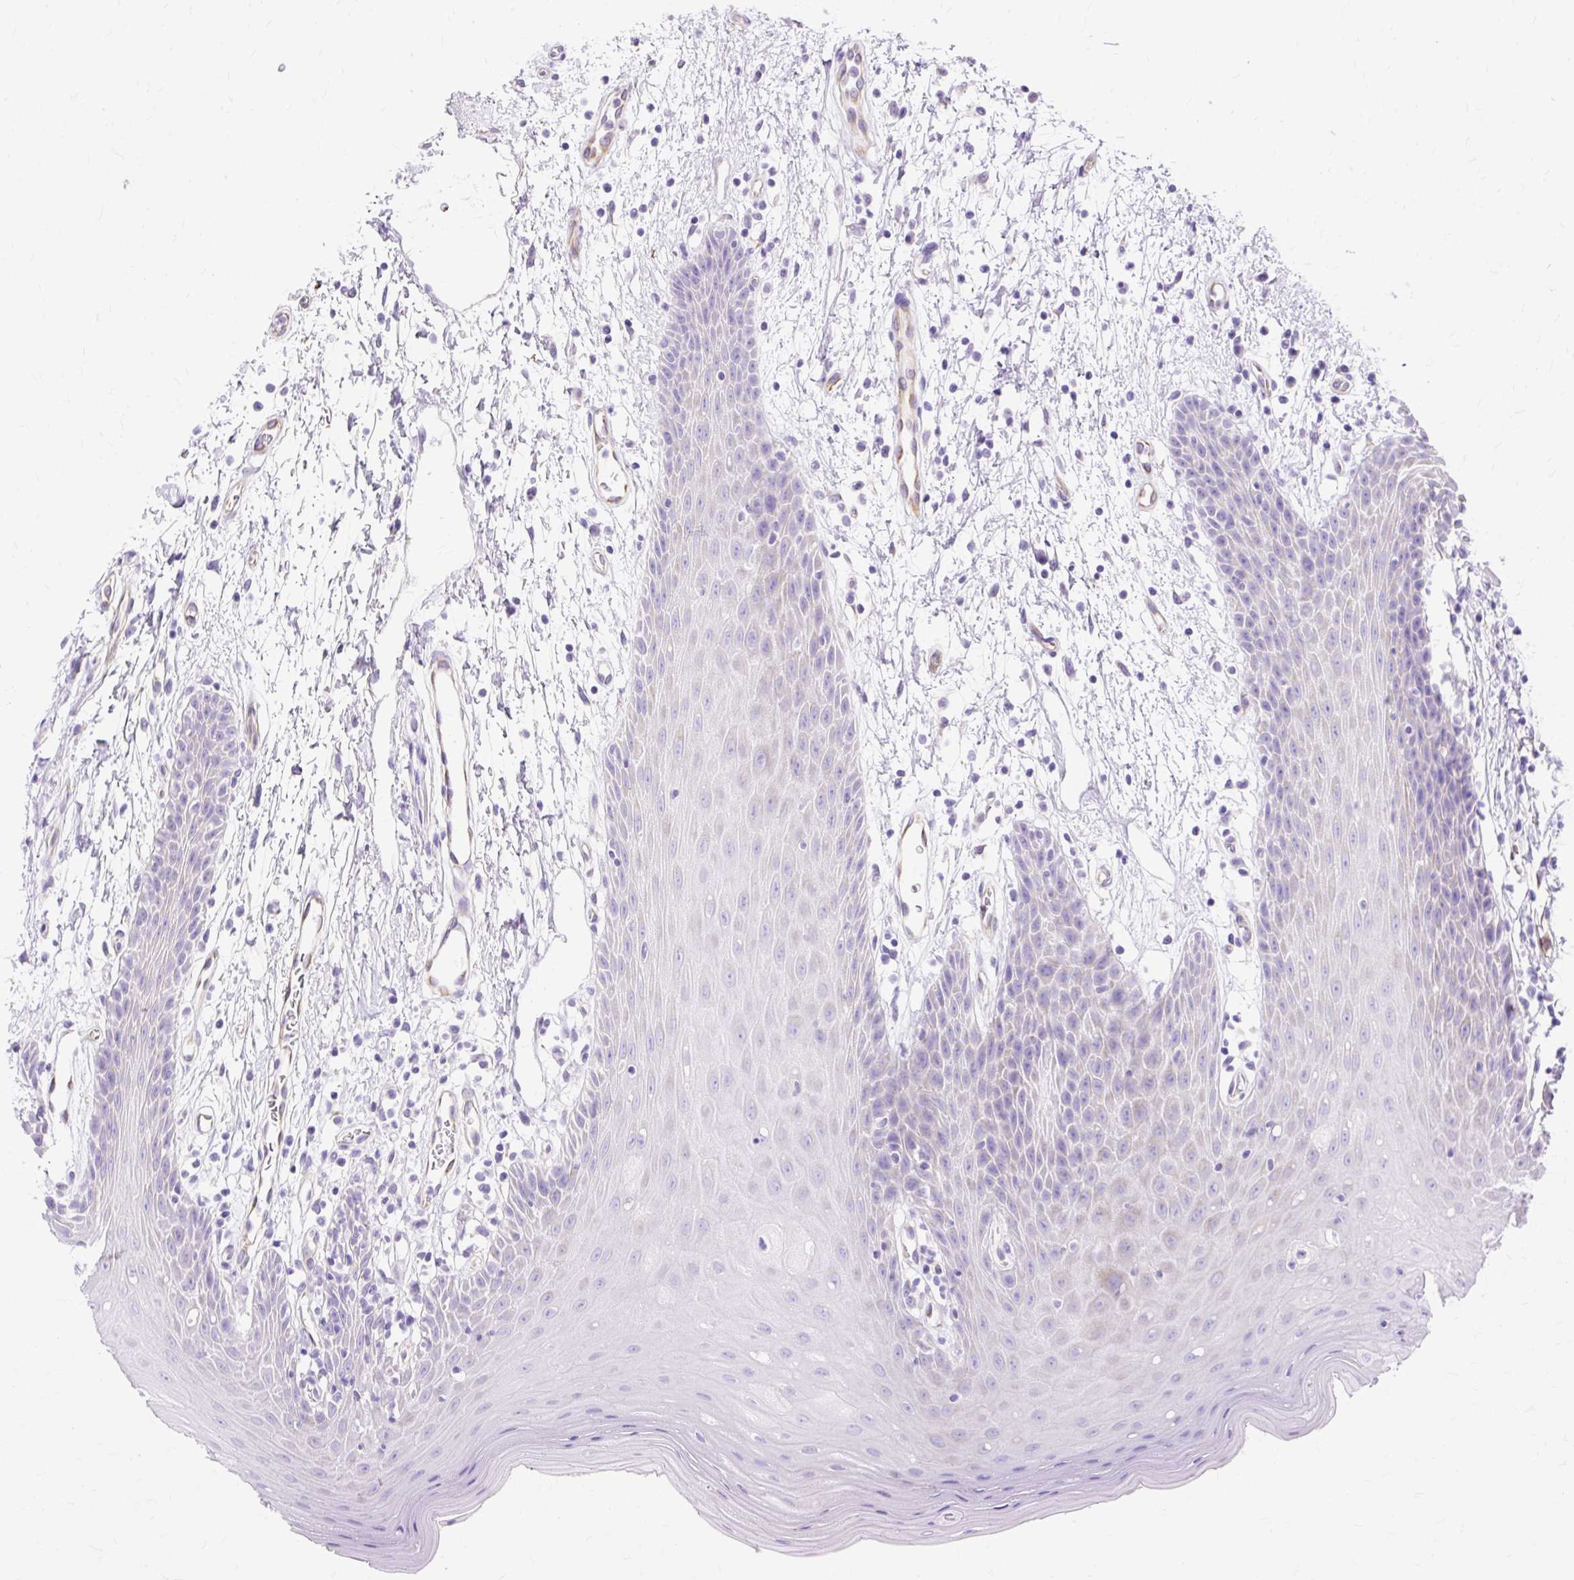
{"staining": {"intensity": "negative", "quantity": "none", "location": "none"}, "tissue": "oral mucosa", "cell_type": "Squamous epithelial cells", "image_type": "normal", "snomed": [{"axis": "morphology", "description": "Normal tissue, NOS"}, {"axis": "topography", "description": "Oral tissue"}, {"axis": "topography", "description": "Tounge, NOS"}], "caption": "This is an IHC histopathology image of normal oral mucosa. There is no staining in squamous epithelial cells.", "gene": "MYO6", "patient": {"sex": "female", "age": 59}}